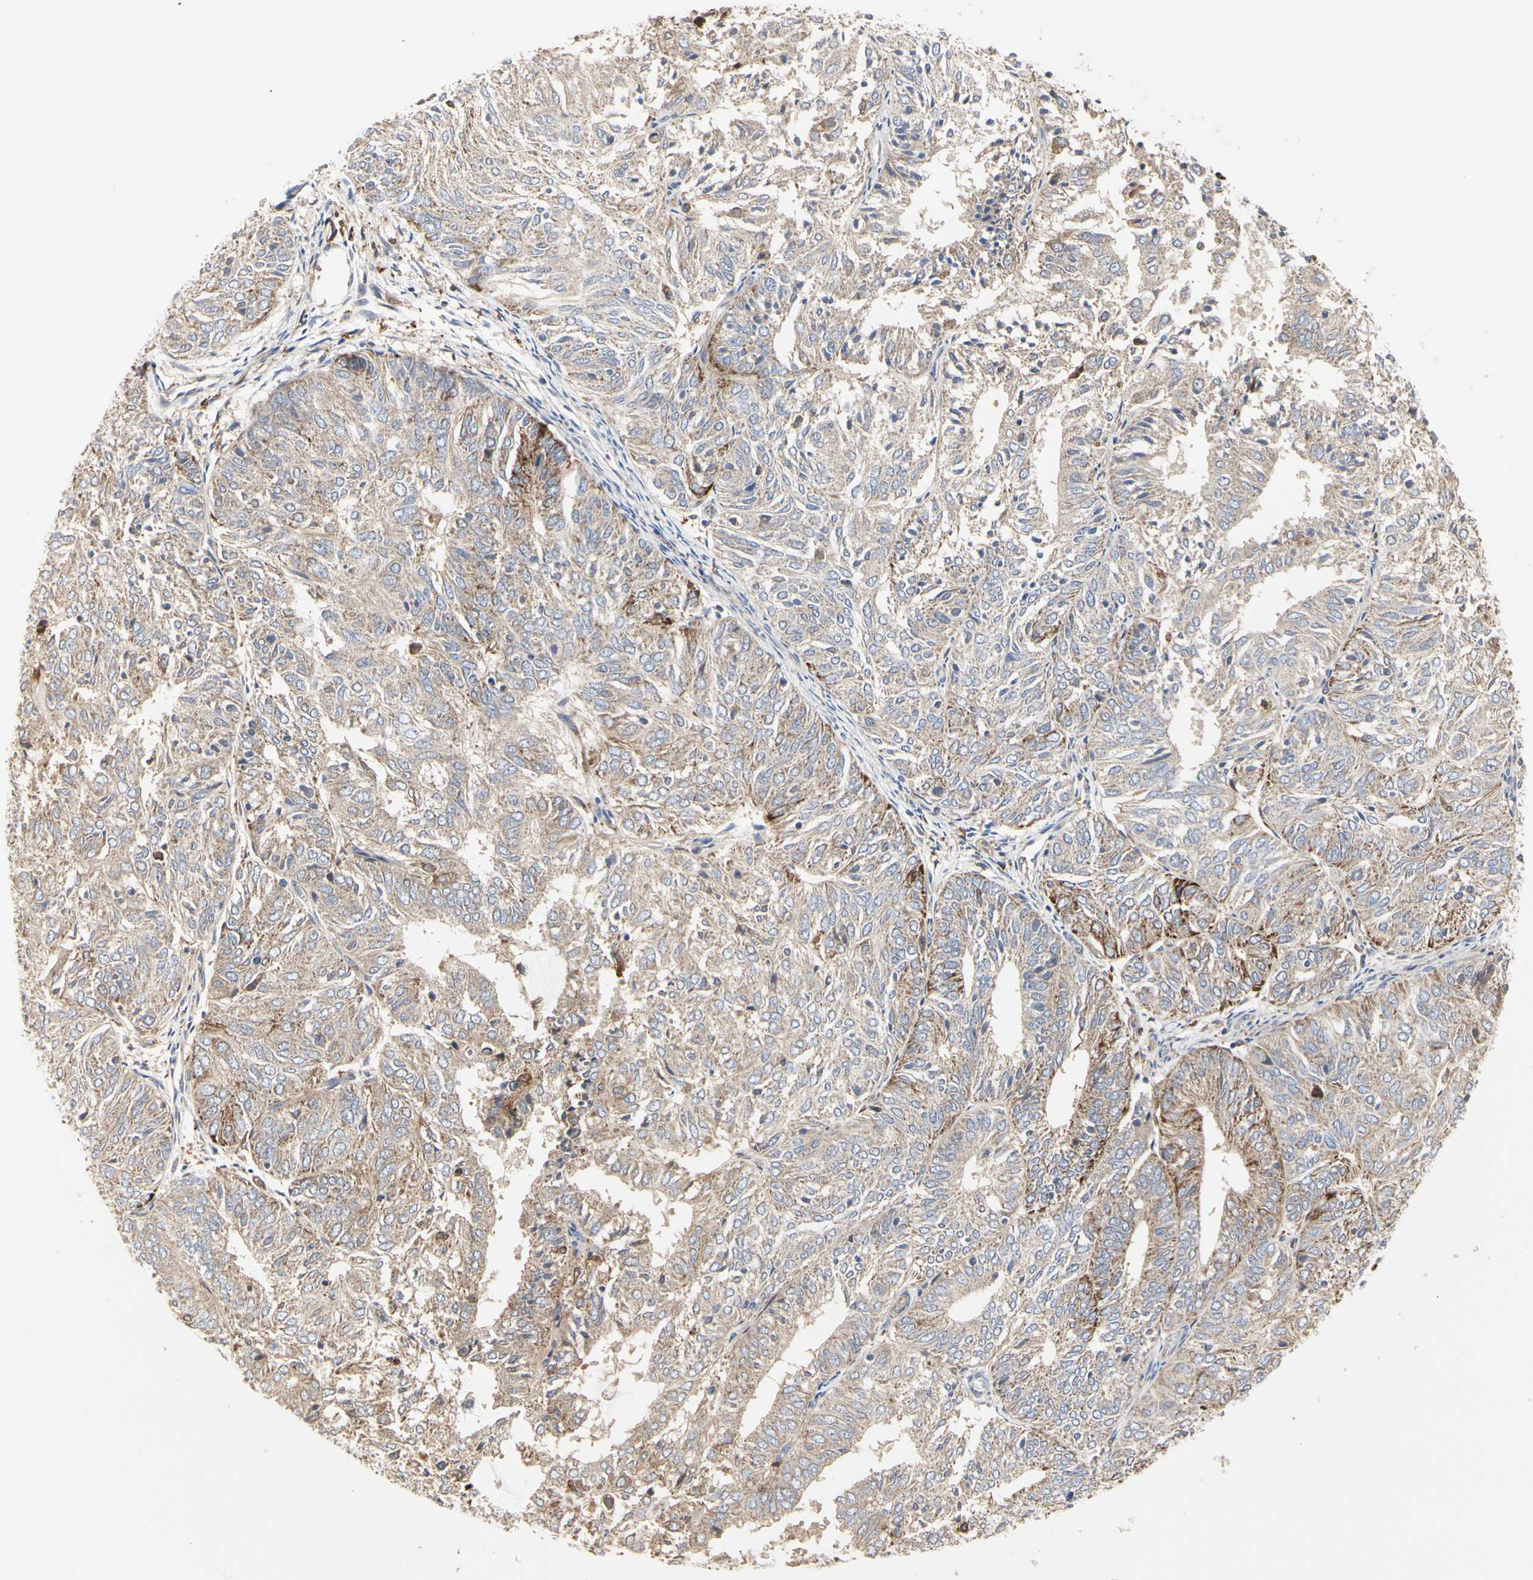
{"staining": {"intensity": "weak", "quantity": ">75%", "location": "cytoplasmic/membranous"}, "tissue": "endometrial cancer", "cell_type": "Tumor cells", "image_type": "cancer", "snomed": [{"axis": "morphology", "description": "Adenocarcinoma, NOS"}, {"axis": "topography", "description": "Uterus"}], "caption": "A brown stain shows weak cytoplasmic/membranous staining of a protein in endometrial adenocarcinoma tumor cells.", "gene": "C3orf52", "patient": {"sex": "female", "age": 60}}